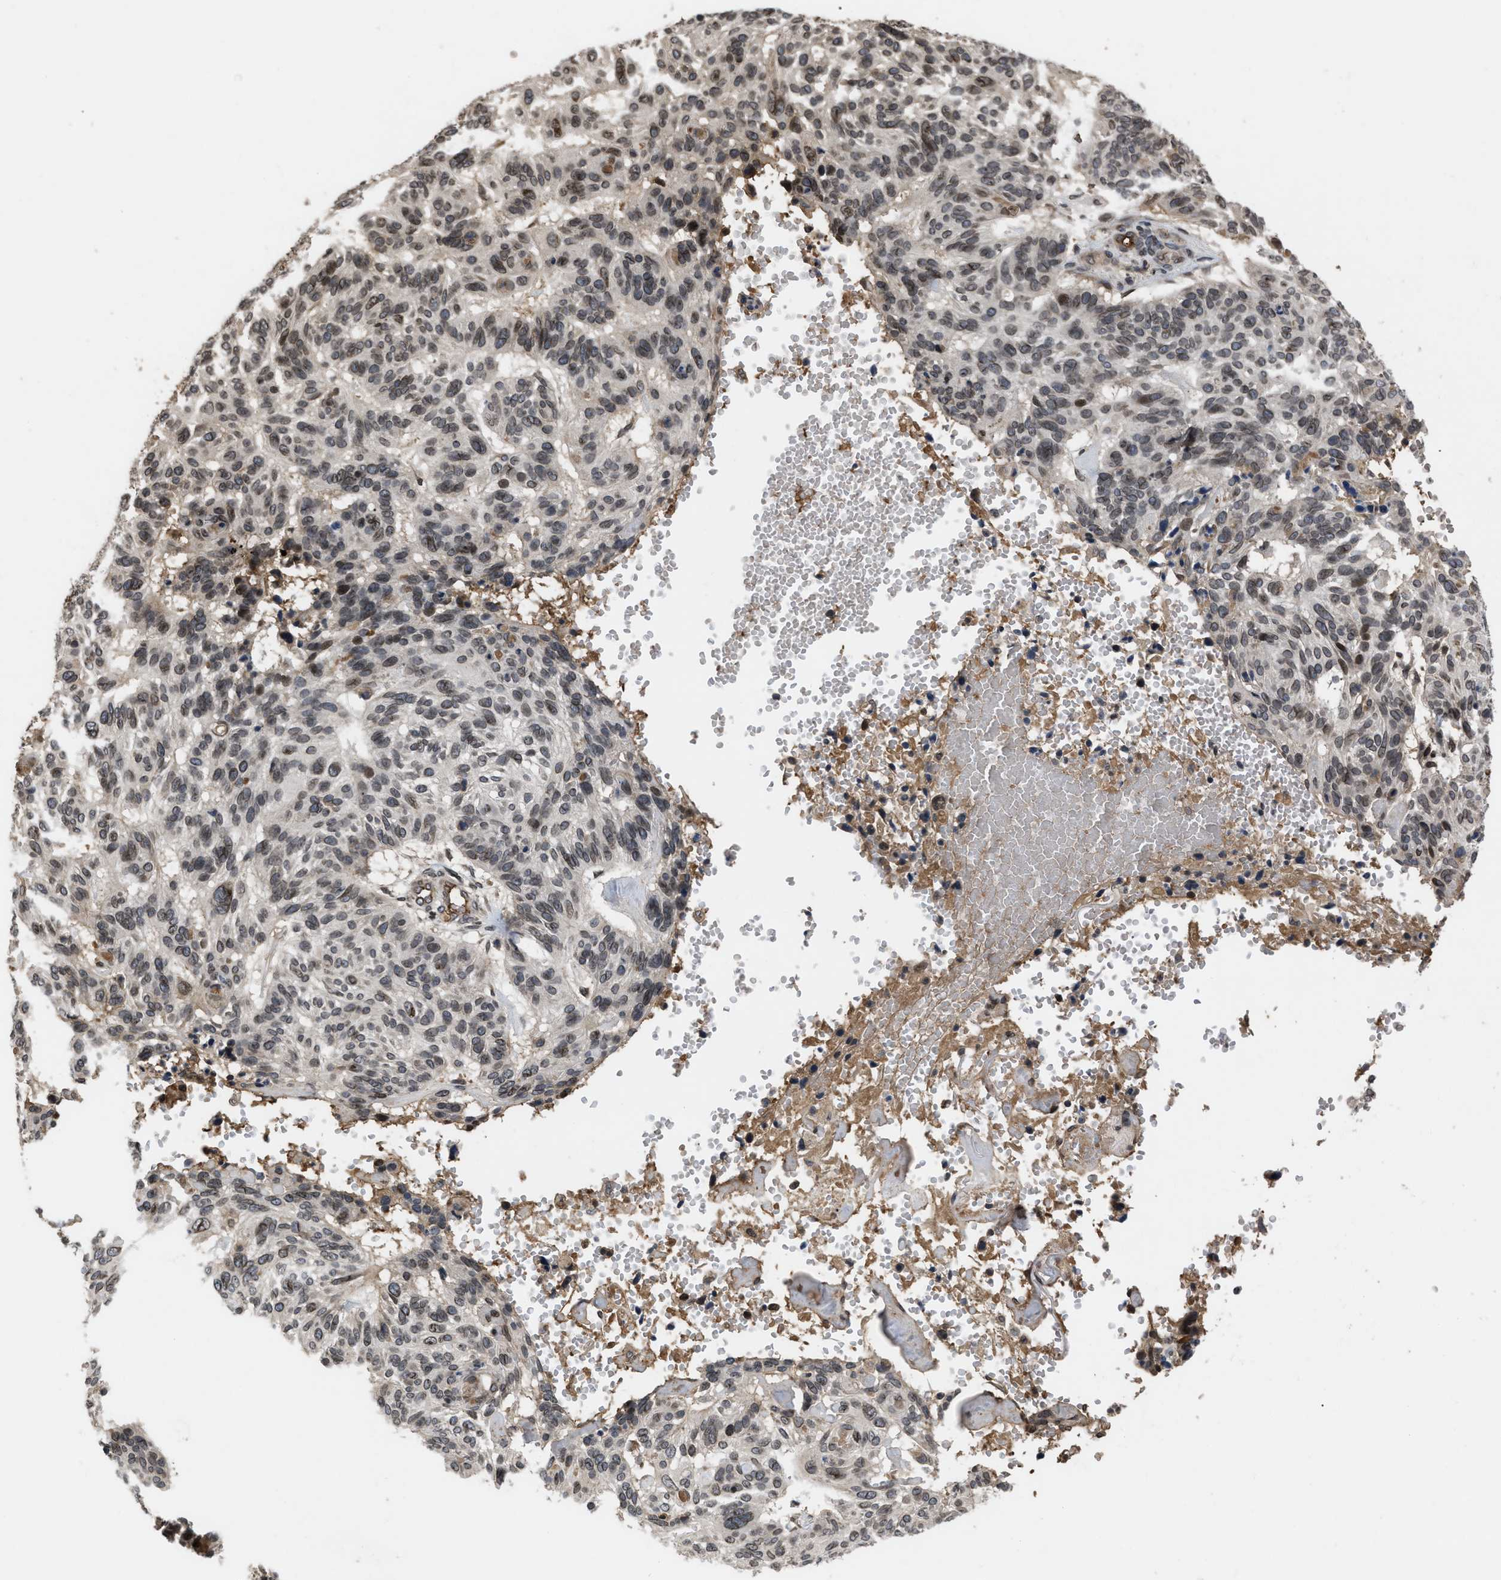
{"staining": {"intensity": "weak", "quantity": ">75%", "location": "cytoplasmic/membranous,nuclear"}, "tissue": "skin cancer", "cell_type": "Tumor cells", "image_type": "cancer", "snomed": [{"axis": "morphology", "description": "Basal cell carcinoma"}, {"axis": "topography", "description": "Skin"}], "caption": "Immunohistochemical staining of human basal cell carcinoma (skin) shows low levels of weak cytoplasmic/membranous and nuclear expression in about >75% of tumor cells.", "gene": "CRY1", "patient": {"sex": "male", "age": 85}}